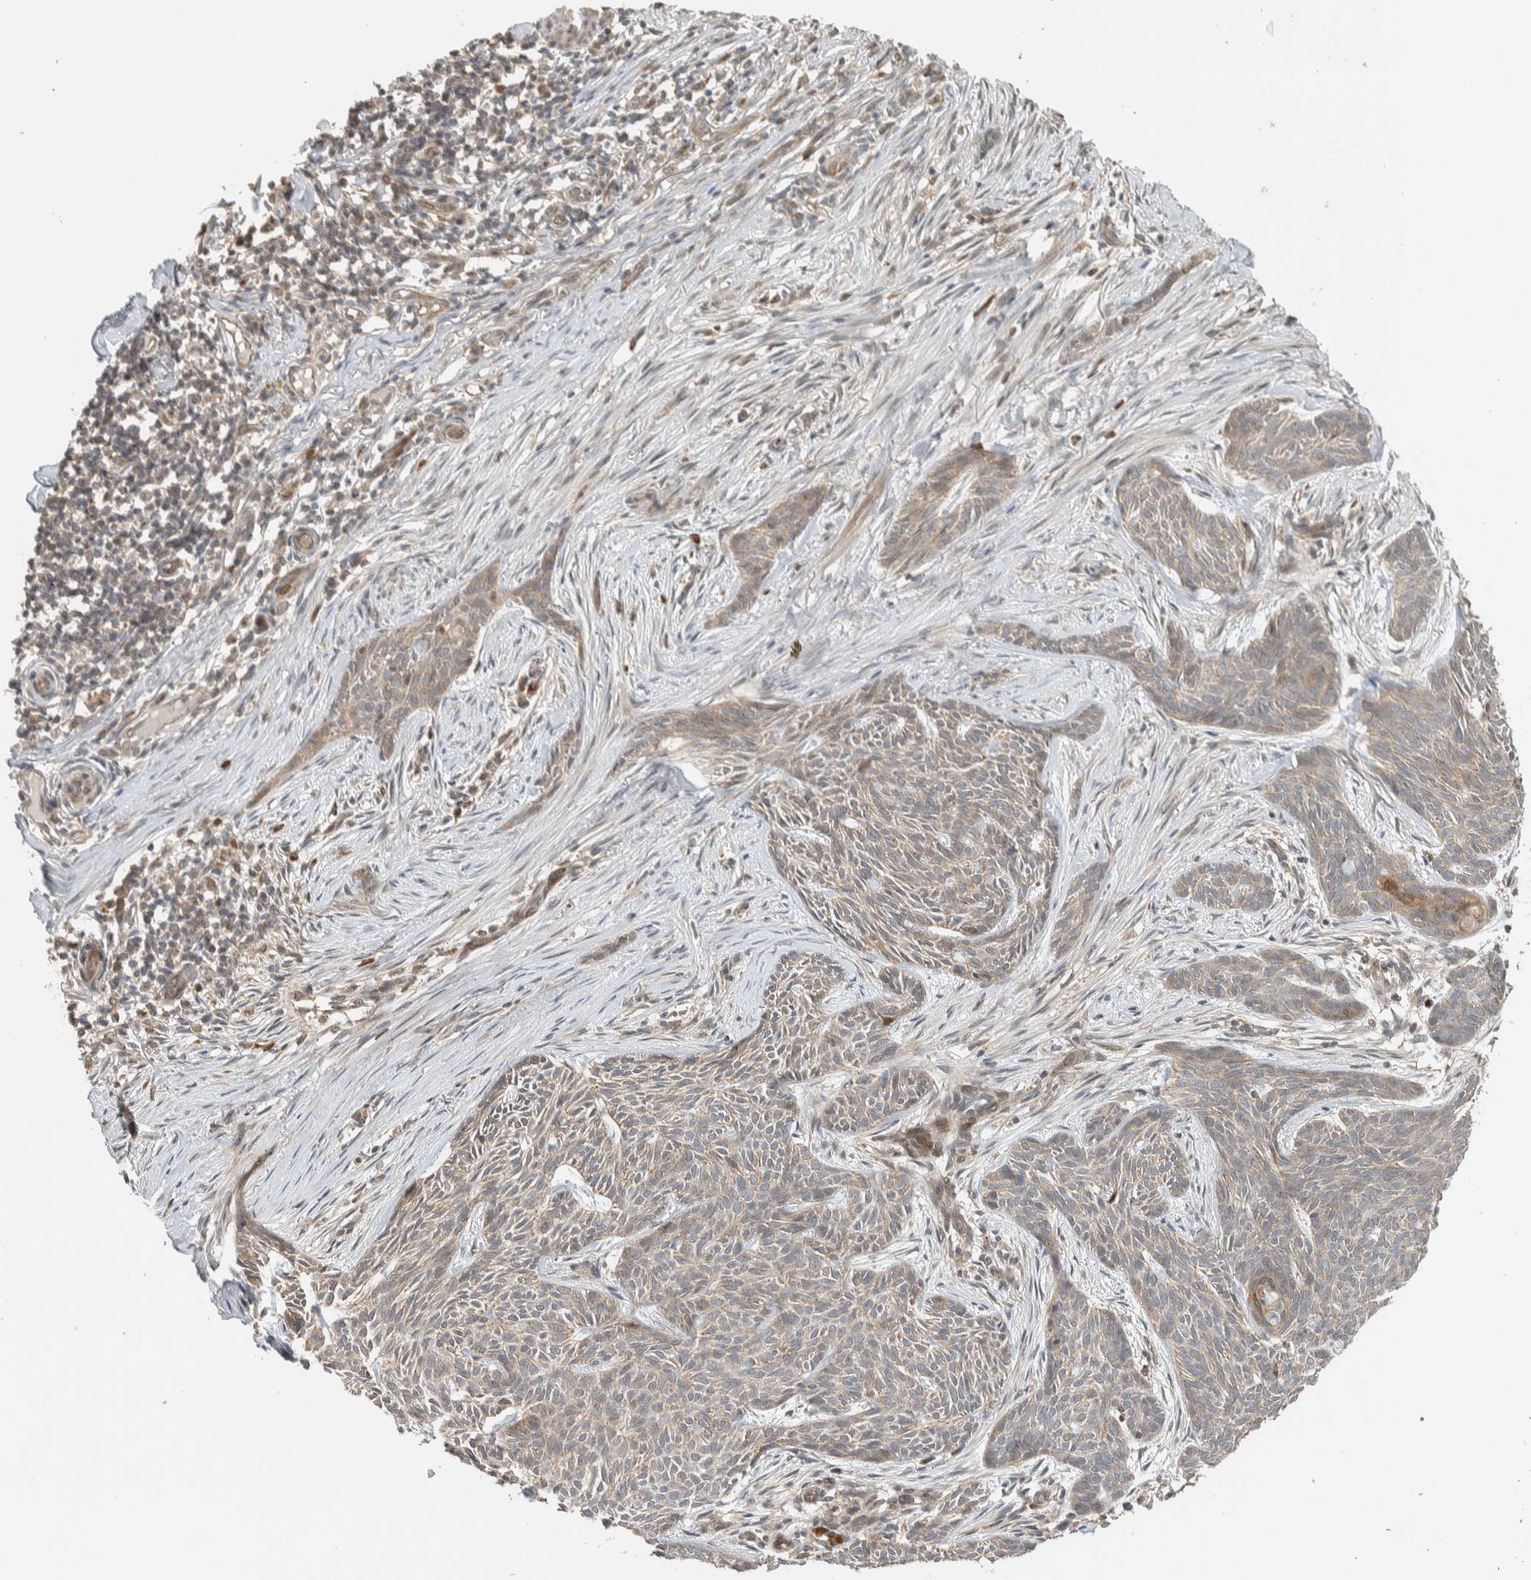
{"staining": {"intensity": "weak", "quantity": ">75%", "location": "cytoplasmic/membranous"}, "tissue": "skin cancer", "cell_type": "Tumor cells", "image_type": "cancer", "snomed": [{"axis": "morphology", "description": "Basal cell carcinoma"}, {"axis": "topography", "description": "Skin"}], "caption": "Skin cancer (basal cell carcinoma) tissue displays weak cytoplasmic/membranous staining in about >75% of tumor cells, visualized by immunohistochemistry.", "gene": "DEPTOR", "patient": {"sex": "female", "age": 59}}